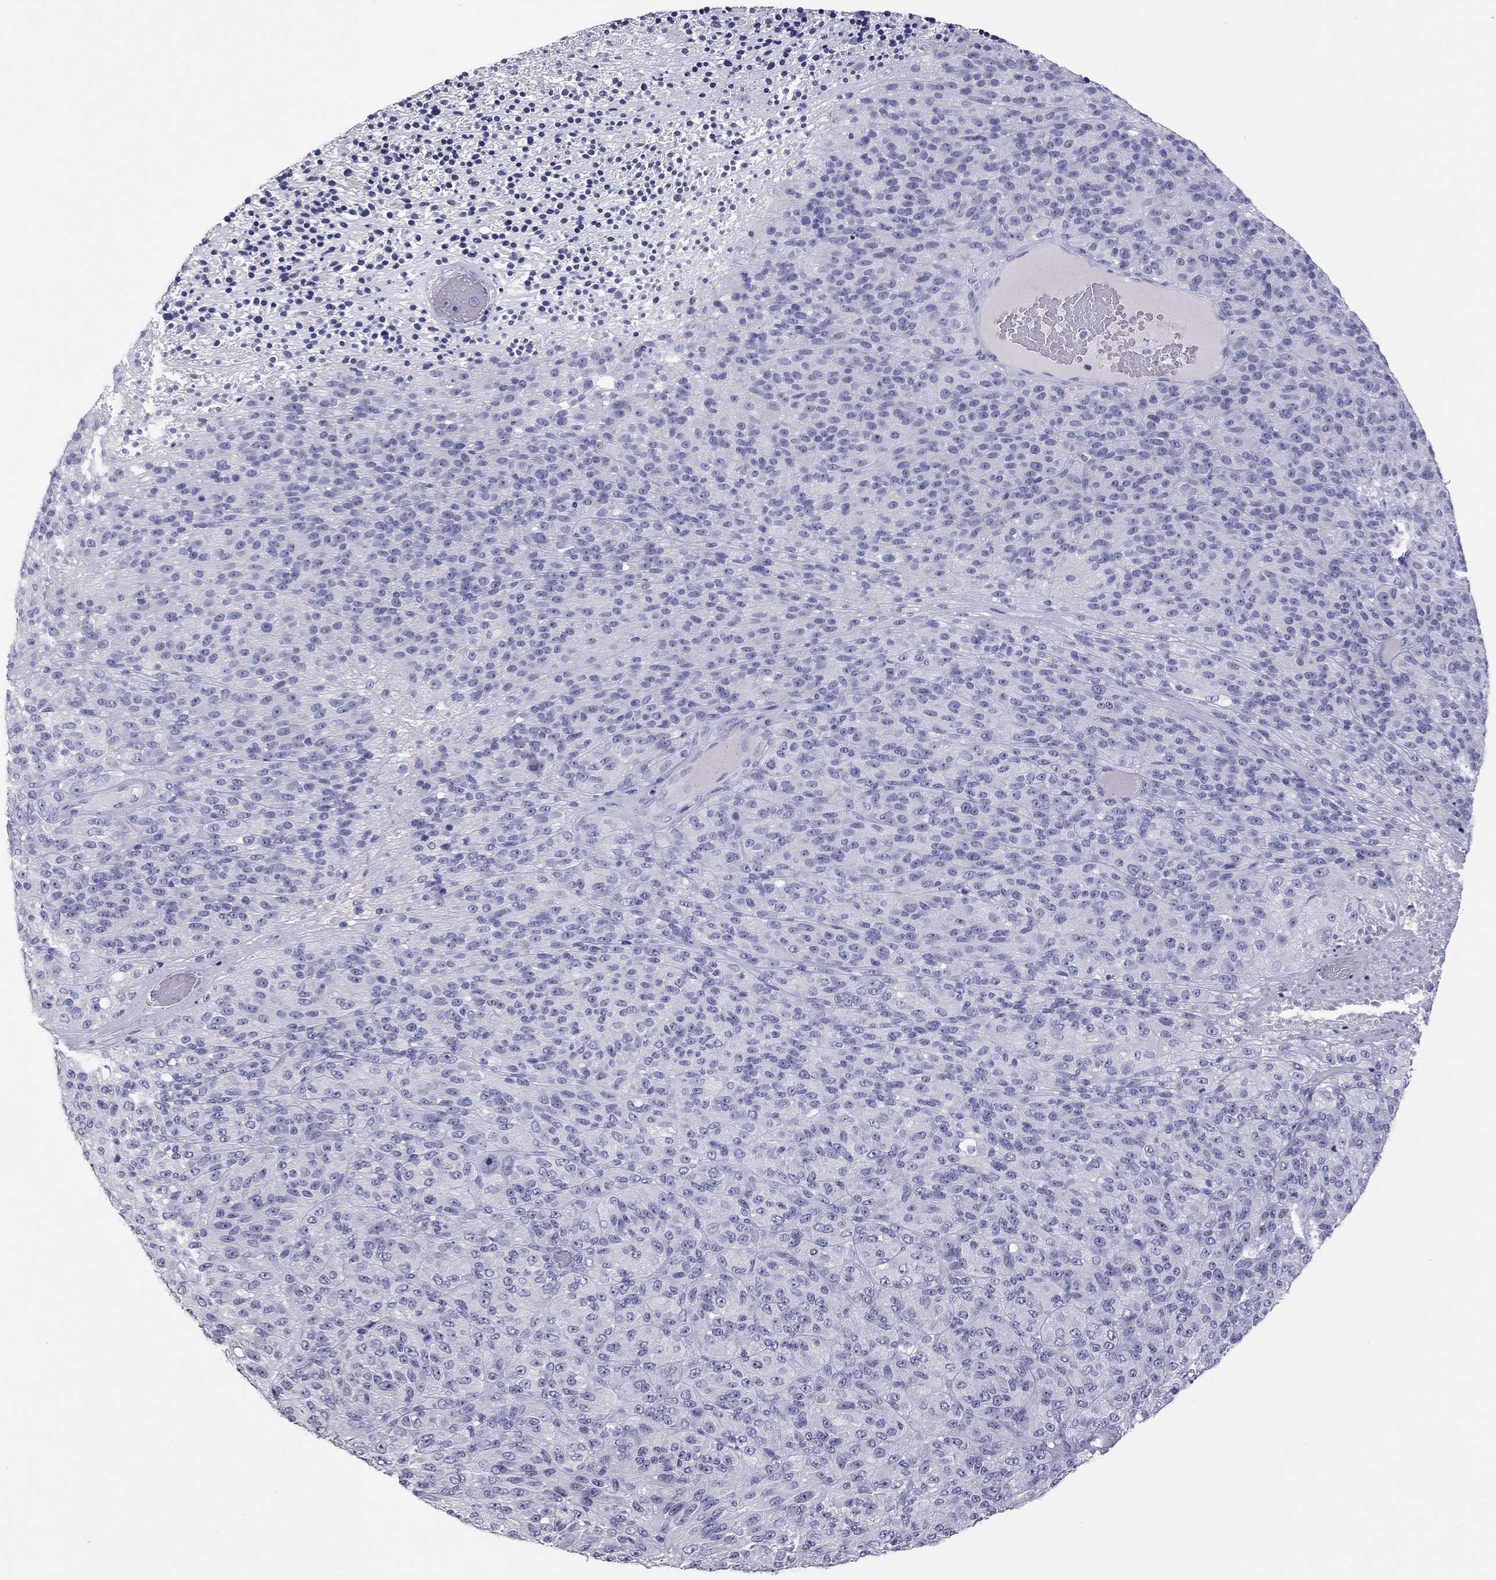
{"staining": {"intensity": "negative", "quantity": "none", "location": "none"}, "tissue": "melanoma", "cell_type": "Tumor cells", "image_type": "cancer", "snomed": [{"axis": "morphology", "description": "Malignant melanoma, Metastatic site"}, {"axis": "topography", "description": "Brain"}], "caption": "IHC micrograph of melanoma stained for a protein (brown), which shows no staining in tumor cells.", "gene": "IL17REL", "patient": {"sex": "female", "age": 56}}